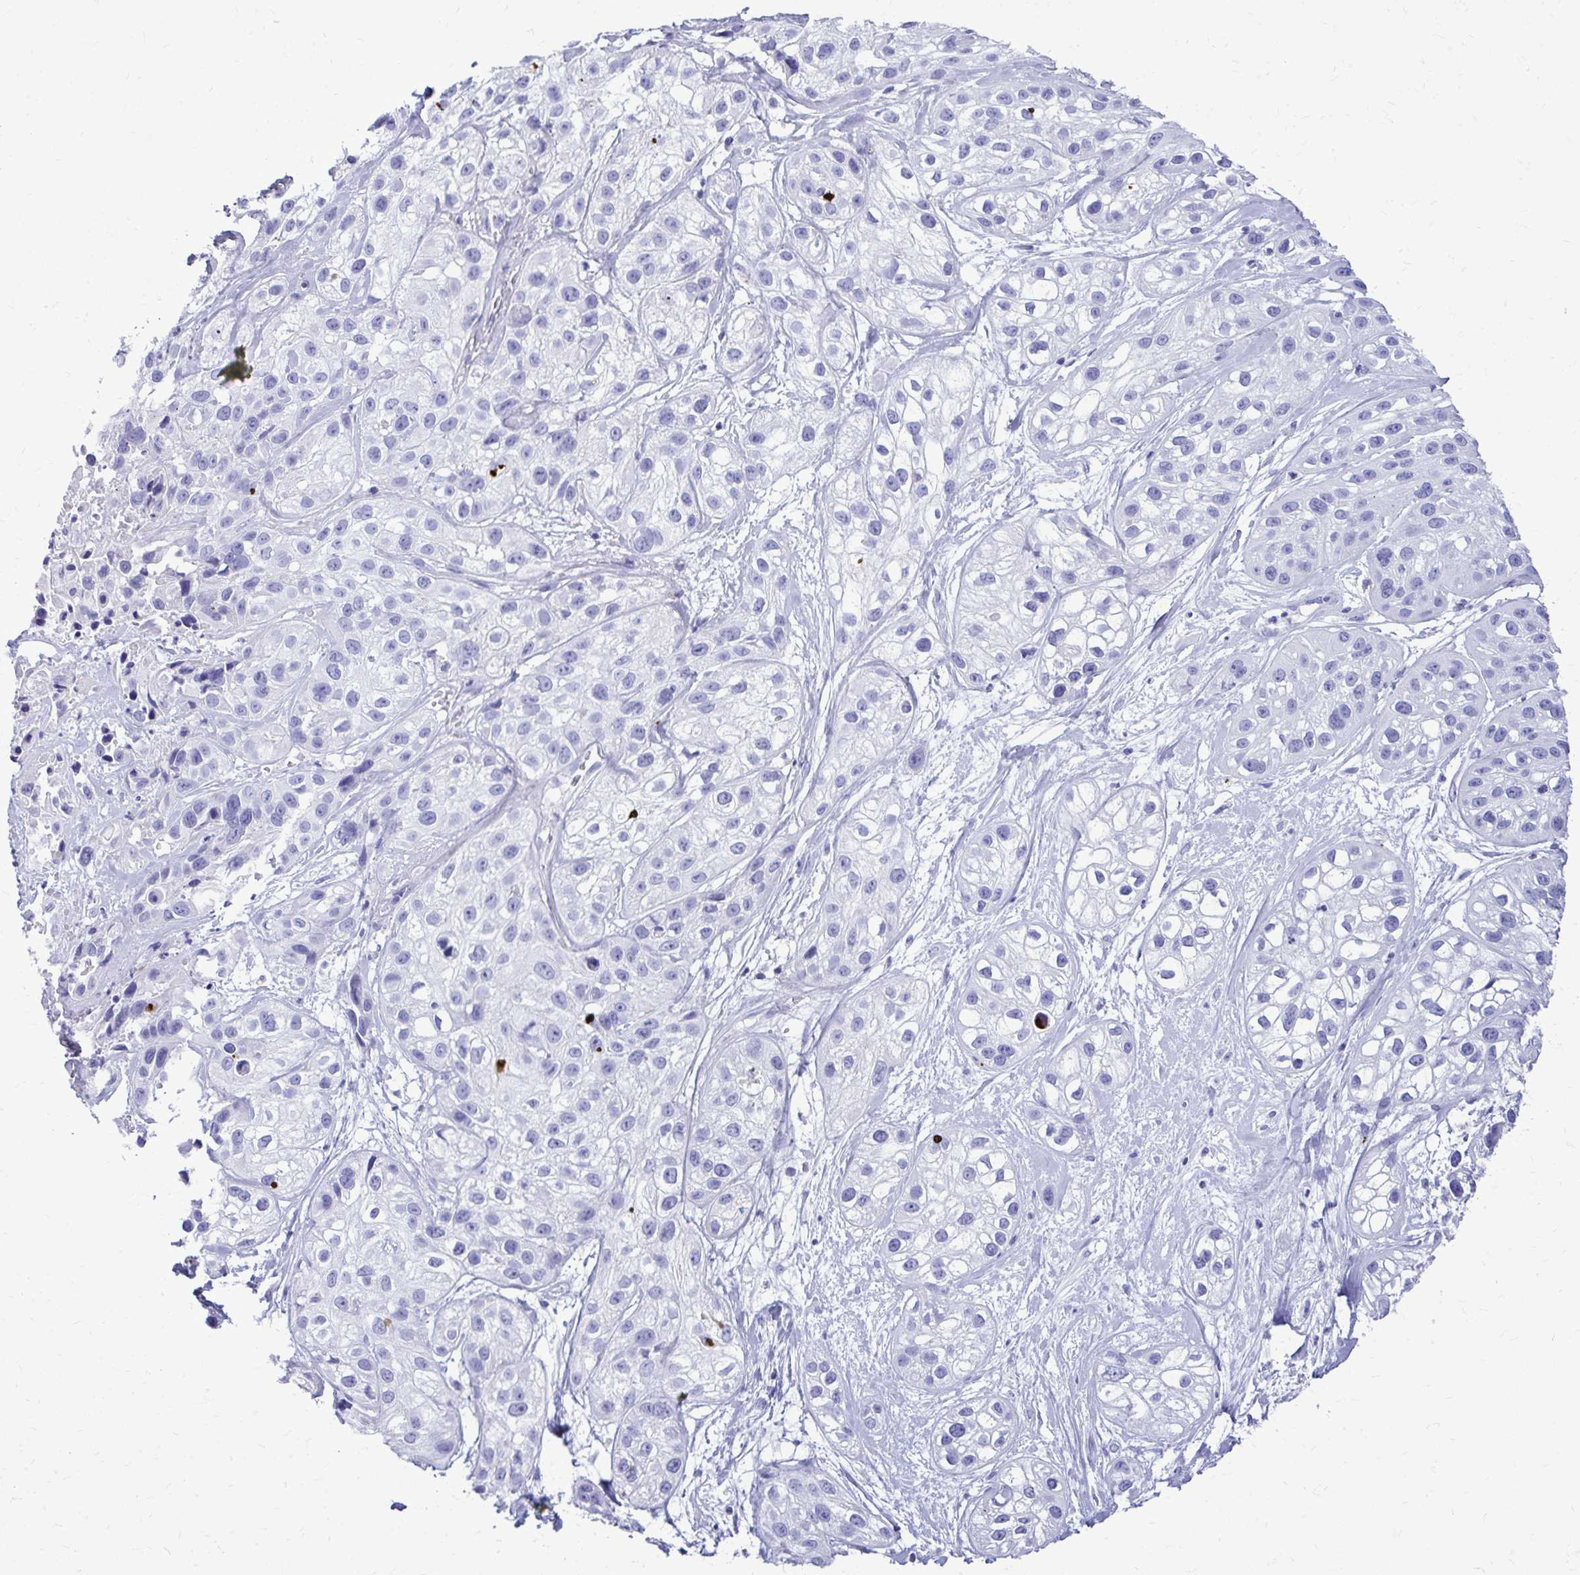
{"staining": {"intensity": "negative", "quantity": "none", "location": "none"}, "tissue": "skin cancer", "cell_type": "Tumor cells", "image_type": "cancer", "snomed": [{"axis": "morphology", "description": "Squamous cell carcinoma, NOS"}, {"axis": "topography", "description": "Skin"}], "caption": "DAB immunohistochemical staining of skin cancer (squamous cell carcinoma) exhibits no significant expression in tumor cells.", "gene": "BCL6B", "patient": {"sex": "male", "age": 82}}